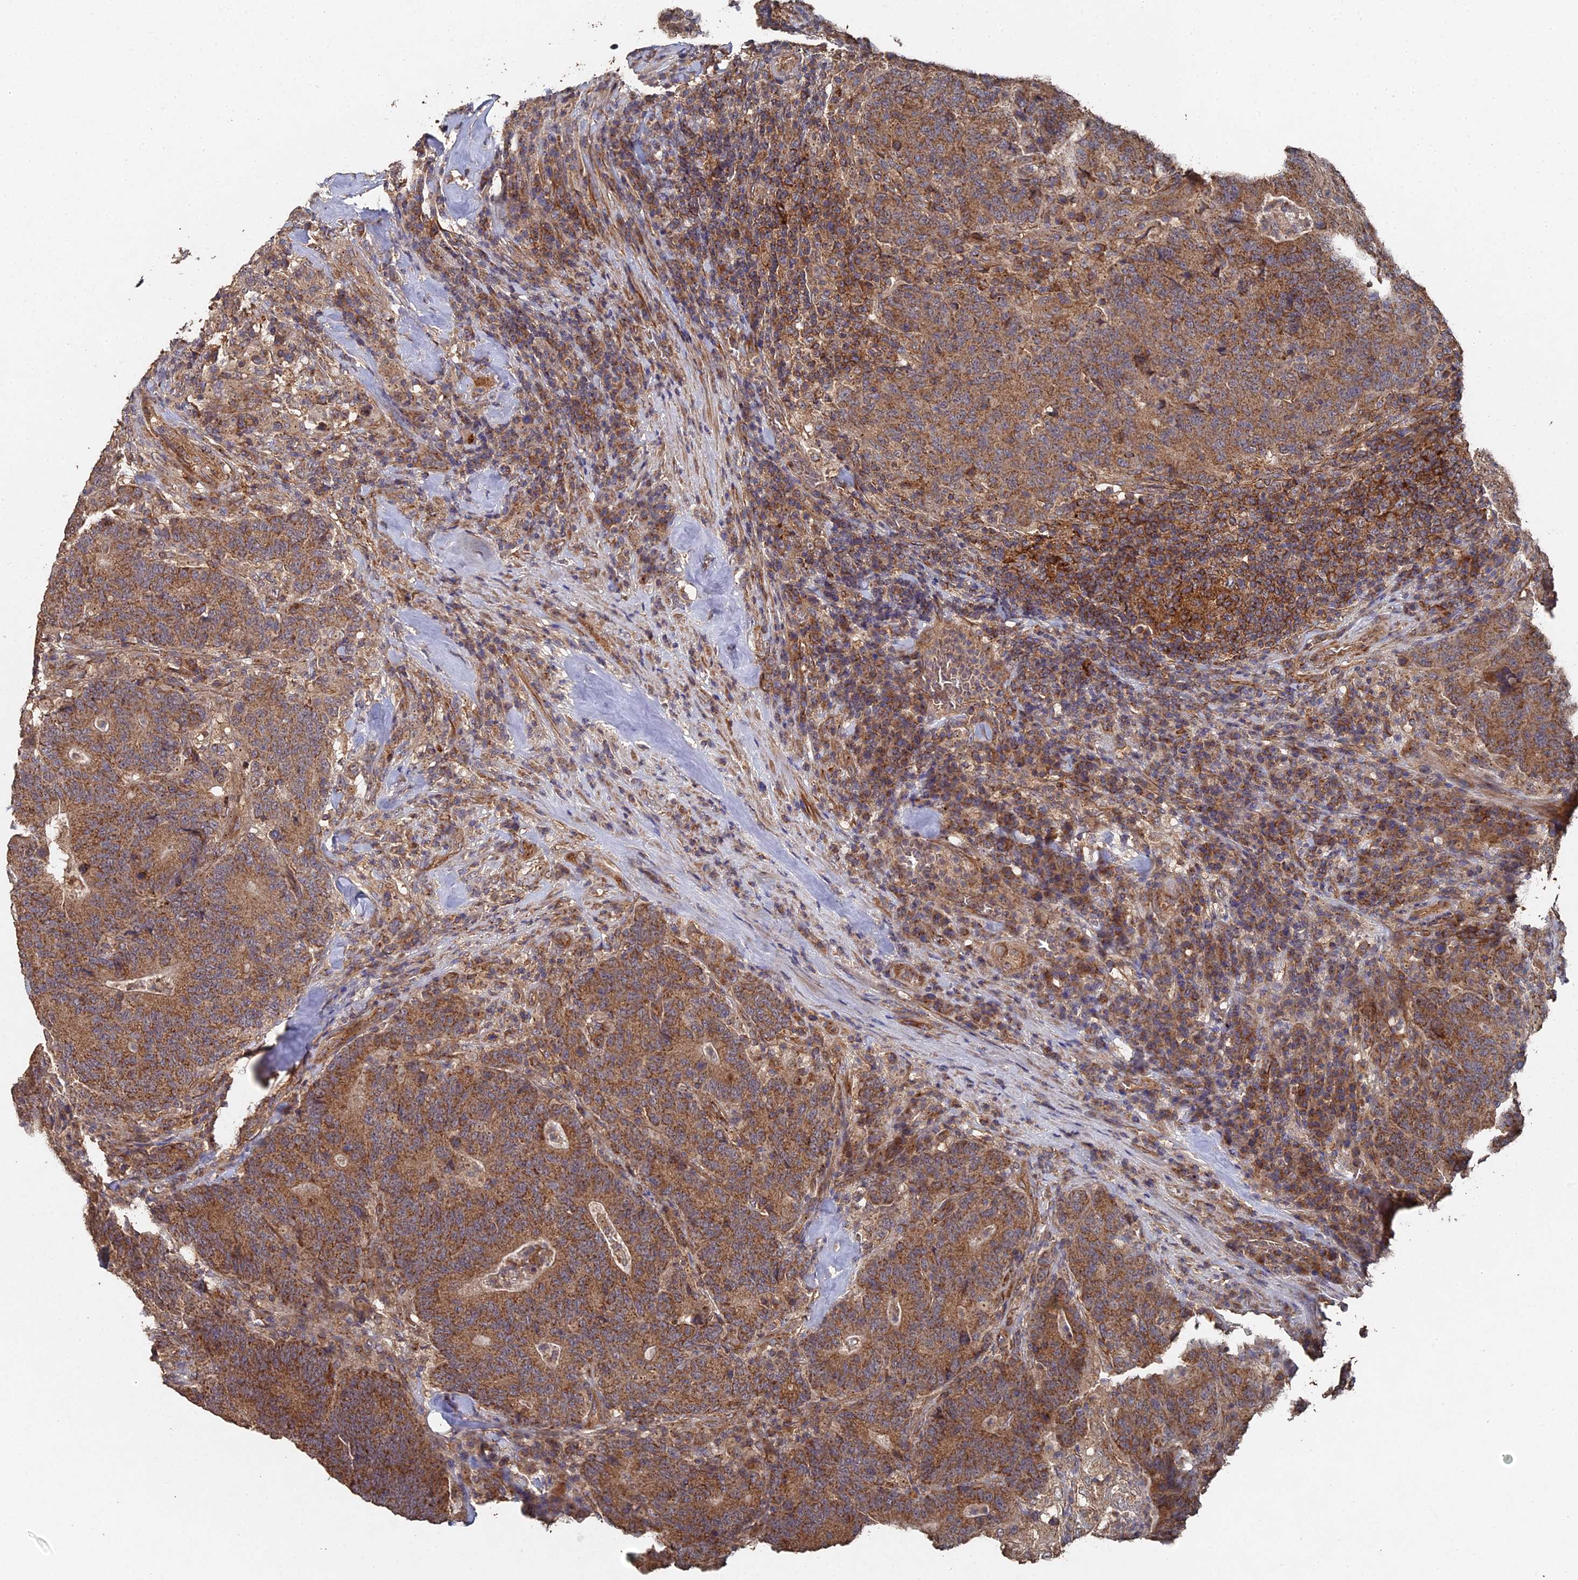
{"staining": {"intensity": "moderate", "quantity": ">75%", "location": "cytoplasmic/membranous"}, "tissue": "colorectal cancer", "cell_type": "Tumor cells", "image_type": "cancer", "snomed": [{"axis": "morphology", "description": "Normal tissue, NOS"}, {"axis": "morphology", "description": "Adenocarcinoma, NOS"}, {"axis": "topography", "description": "Colon"}], "caption": "The micrograph shows a brown stain indicating the presence of a protein in the cytoplasmic/membranous of tumor cells in colorectal cancer. (Brightfield microscopy of DAB IHC at high magnification).", "gene": "SPANXN4", "patient": {"sex": "female", "age": 75}}